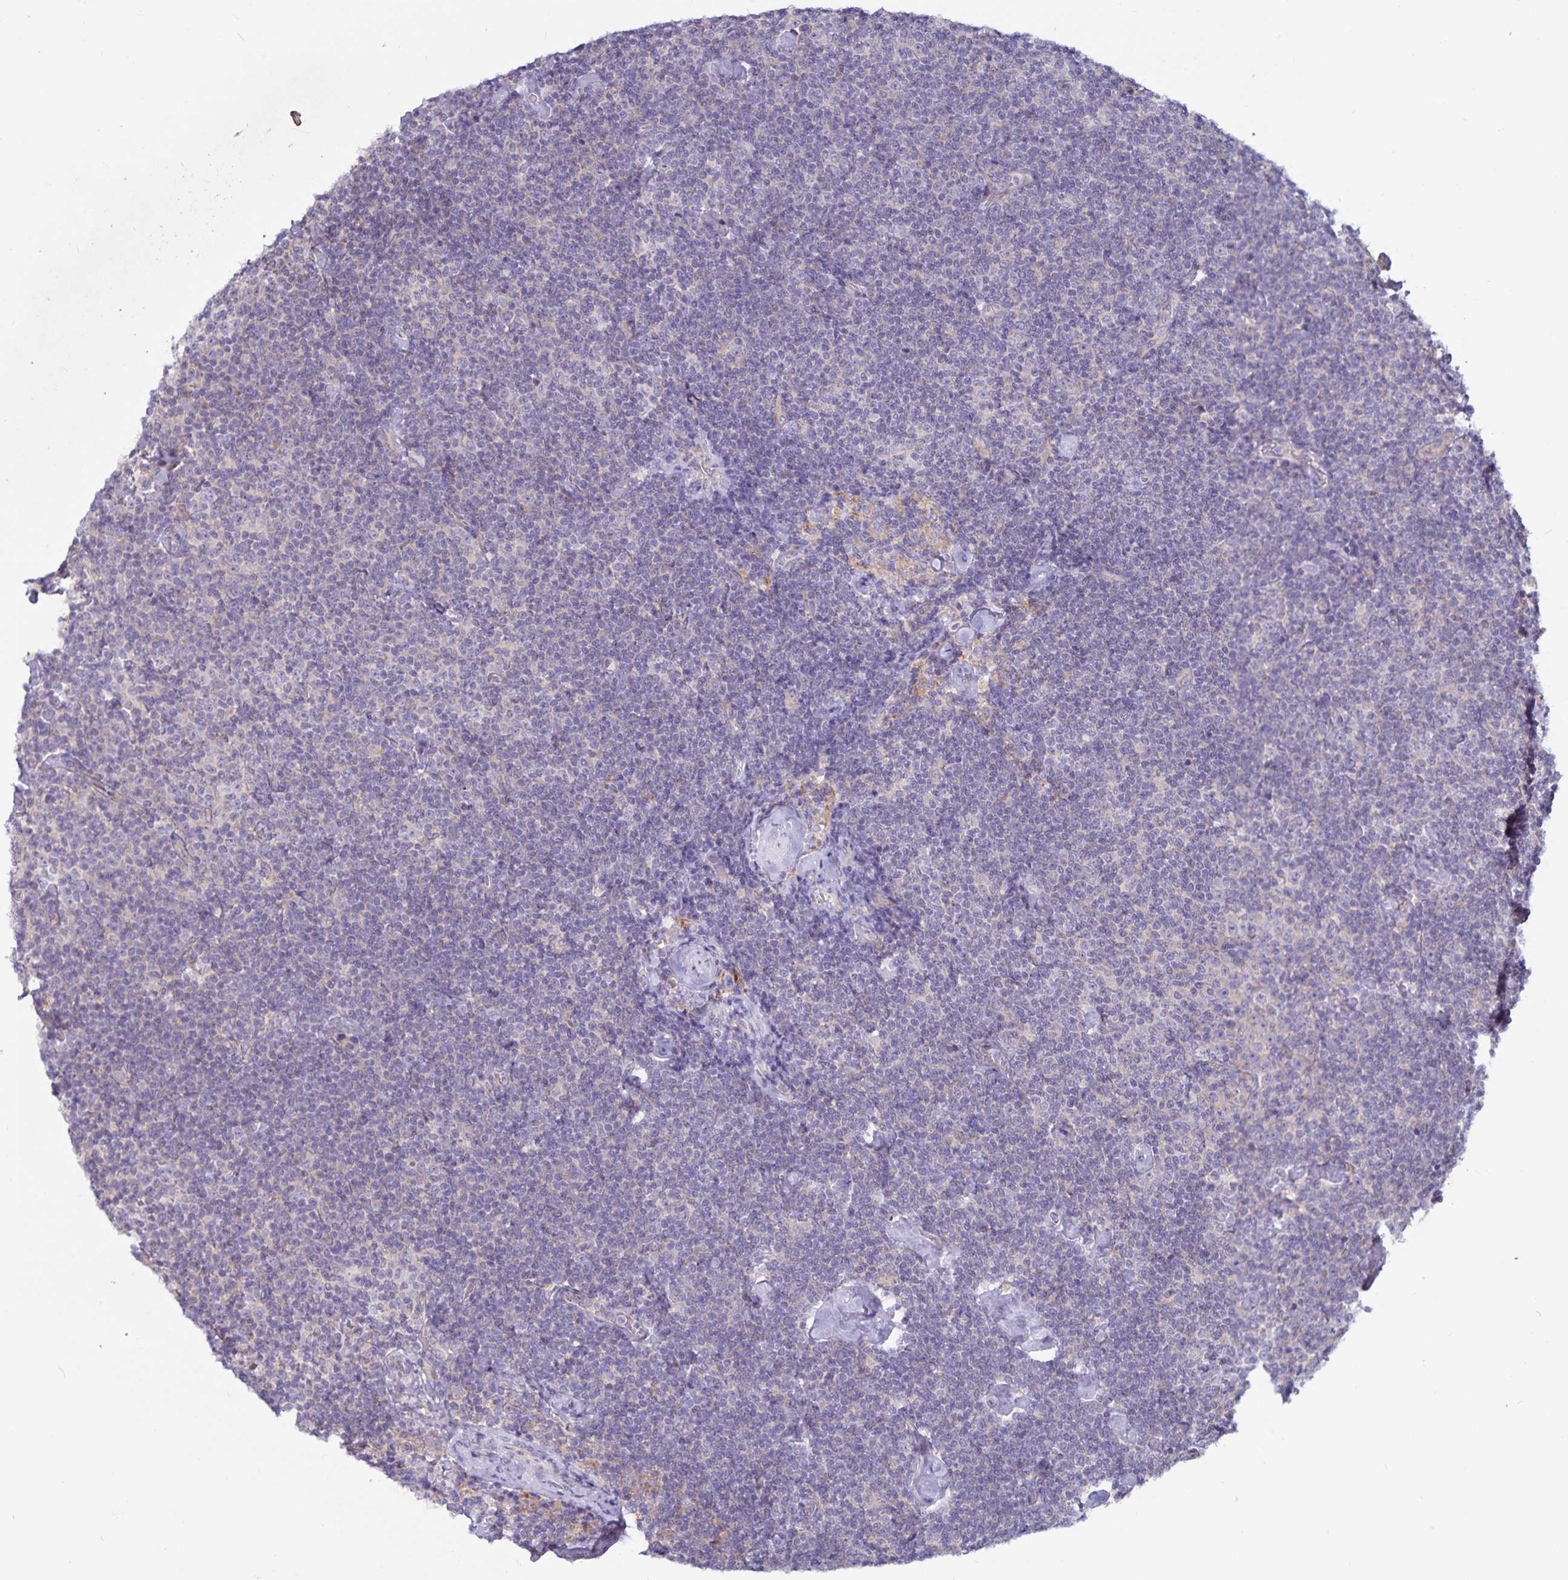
{"staining": {"intensity": "negative", "quantity": "none", "location": "none"}, "tissue": "lymphoma", "cell_type": "Tumor cells", "image_type": "cancer", "snomed": [{"axis": "morphology", "description": "Malignant lymphoma, non-Hodgkin's type, Low grade"}, {"axis": "topography", "description": "Lymph node"}], "caption": "DAB (3,3'-diaminobenzidine) immunohistochemical staining of human lymphoma reveals no significant positivity in tumor cells. (Stains: DAB immunohistochemistry with hematoxylin counter stain, Microscopy: brightfield microscopy at high magnification).", "gene": "FAM120A", "patient": {"sex": "male", "age": 81}}